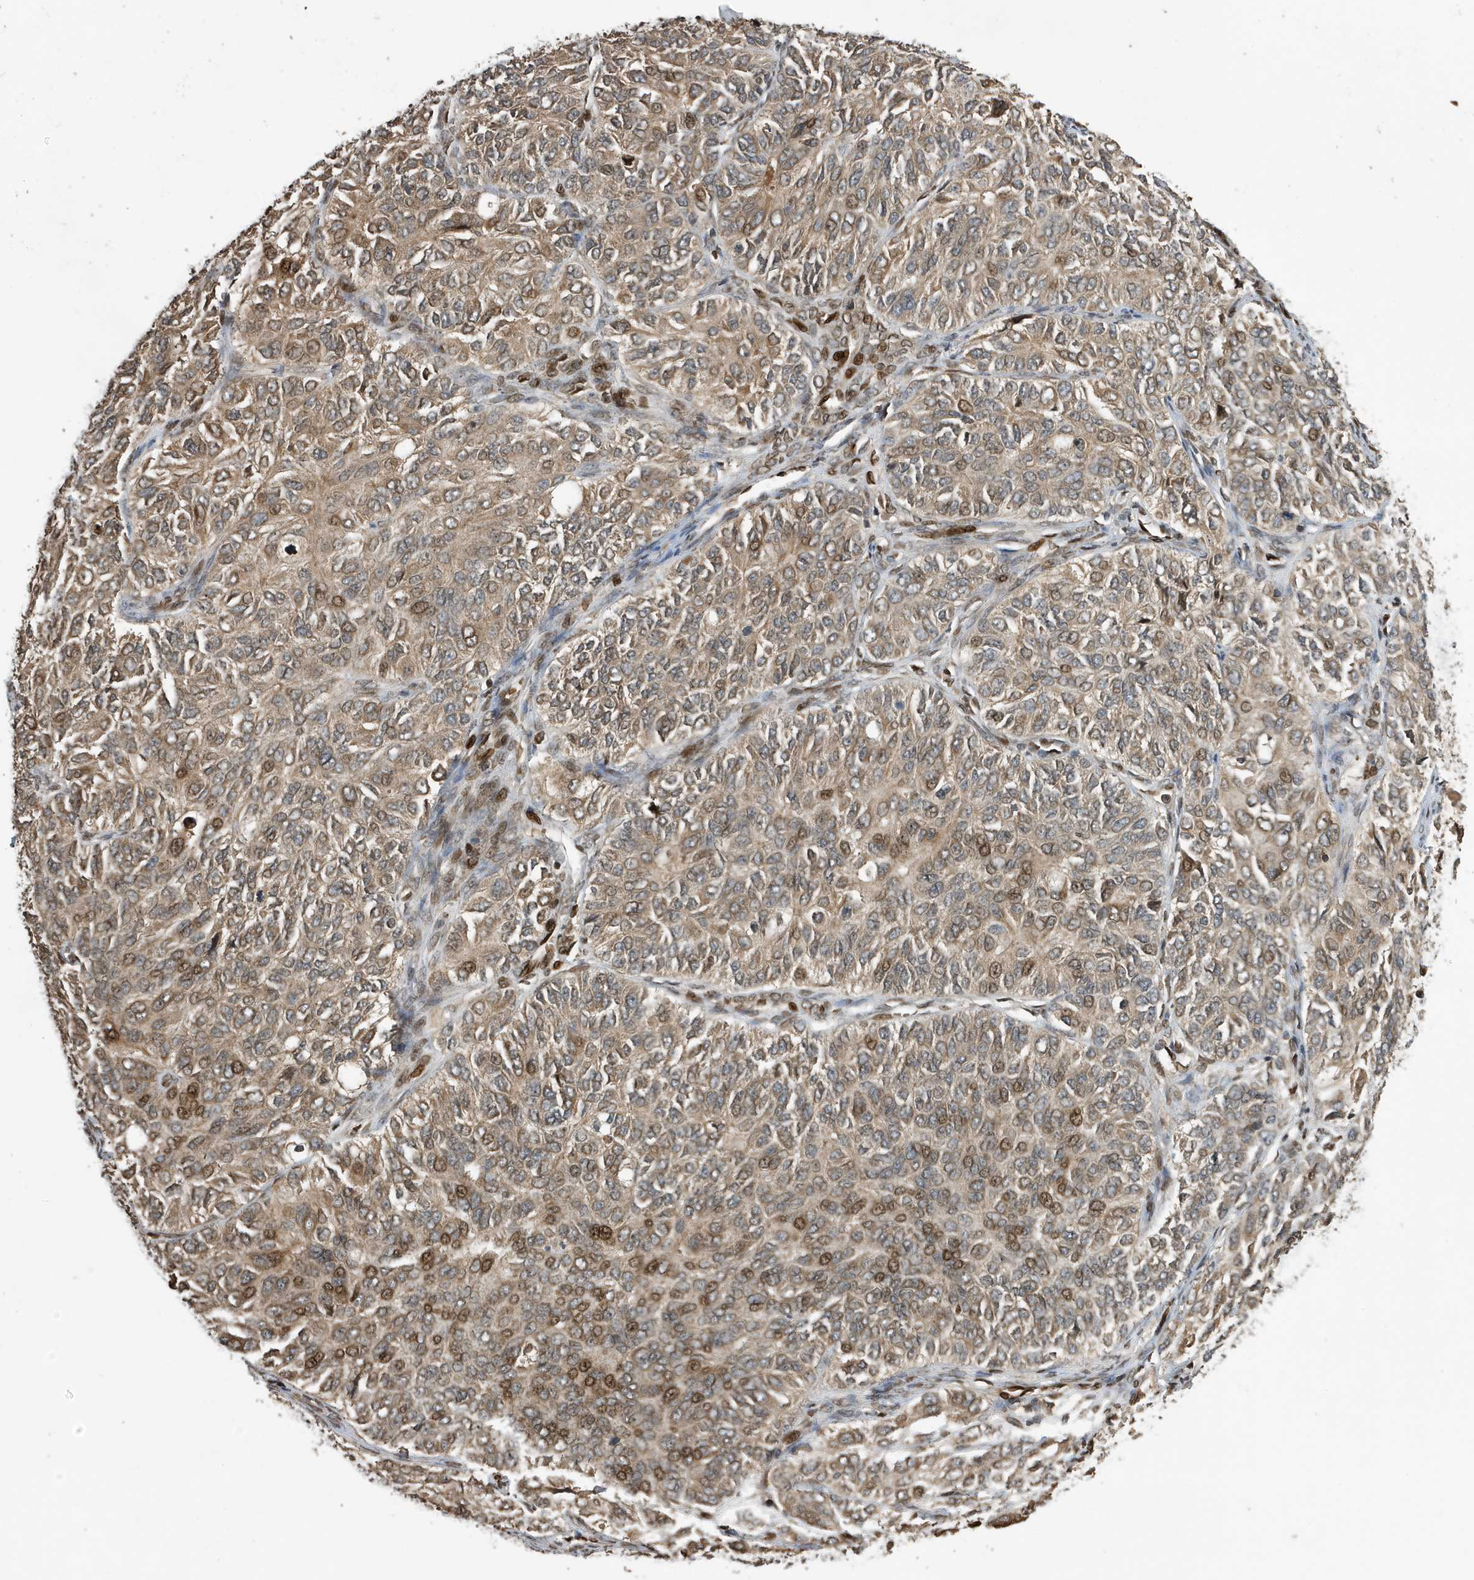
{"staining": {"intensity": "moderate", "quantity": "25%-75%", "location": "cytoplasmic/membranous,nuclear"}, "tissue": "ovarian cancer", "cell_type": "Tumor cells", "image_type": "cancer", "snomed": [{"axis": "morphology", "description": "Carcinoma, endometroid"}, {"axis": "topography", "description": "Ovary"}], "caption": "DAB immunohistochemical staining of human ovarian endometroid carcinoma demonstrates moderate cytoplasmic/membranous and nuclear protein positivity in about 25%-75% of tumor cells. Nuclei are stained in blue.", "gene": "DUSP18", "patient": {"sex": "female", "age": 51}}